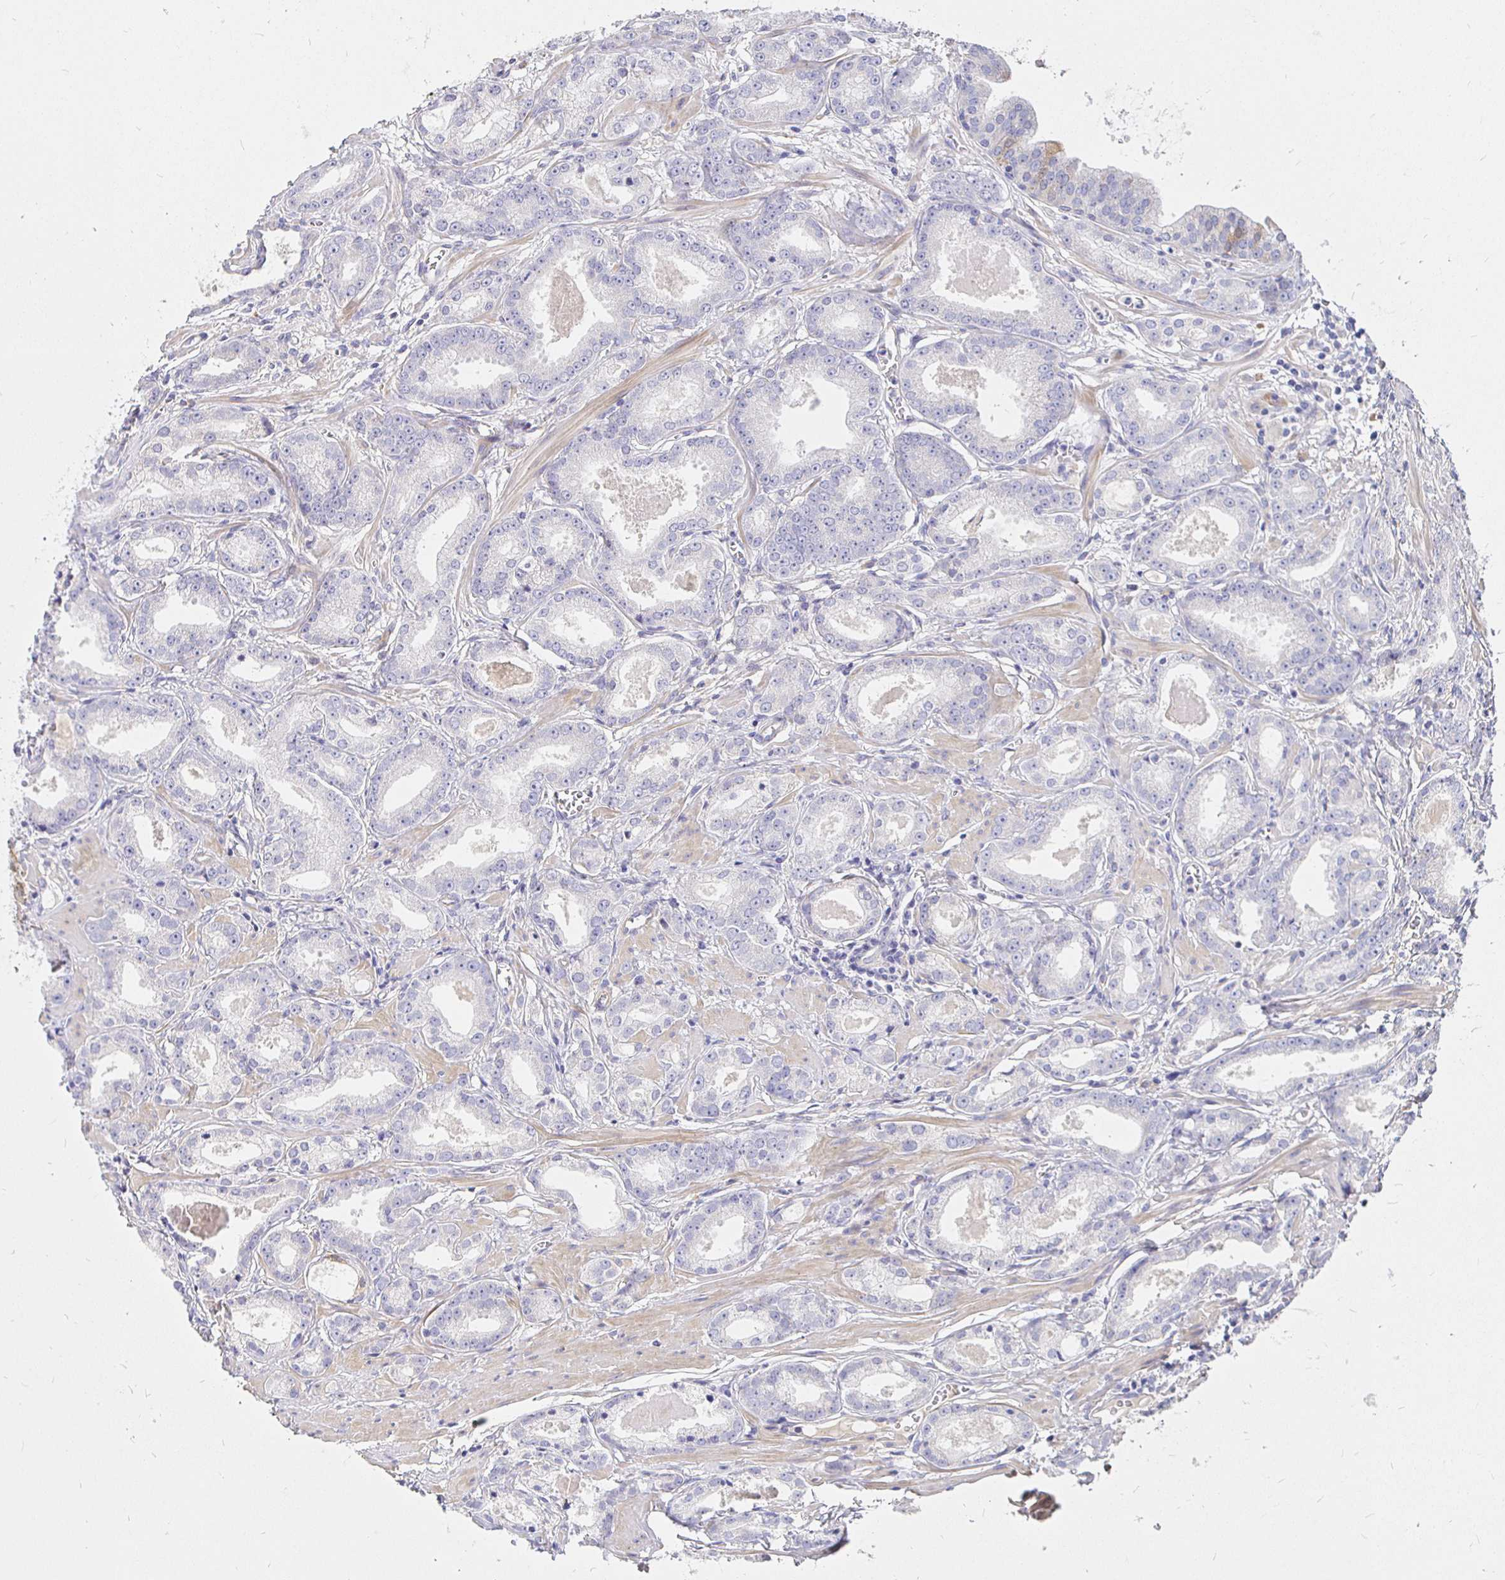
{"staining": {"intensity": "moderate", "quantity": "<25%", "location": "cytoplasmic/membranous"}, "tissue": "prostate cancer", "cell_type": "Tumor cells", "image_type": "cancer", "snomed": [{"axis": "morphology", "description": "Adenocarcinoma, NOS"}, {"axis": "morphology", "description": "Adenocarcinoma, Low grade"}, {"axis": "topography", "description": "Prostate"}], "caption": "Moderate cytoplasmic/membranous positivity is present in approximately <25% of tumor cells in prostate adenocarcinoma (low-grade).", "gene": "PALM2AKAP2", "patient": {"sex": "male", "age": 64}}